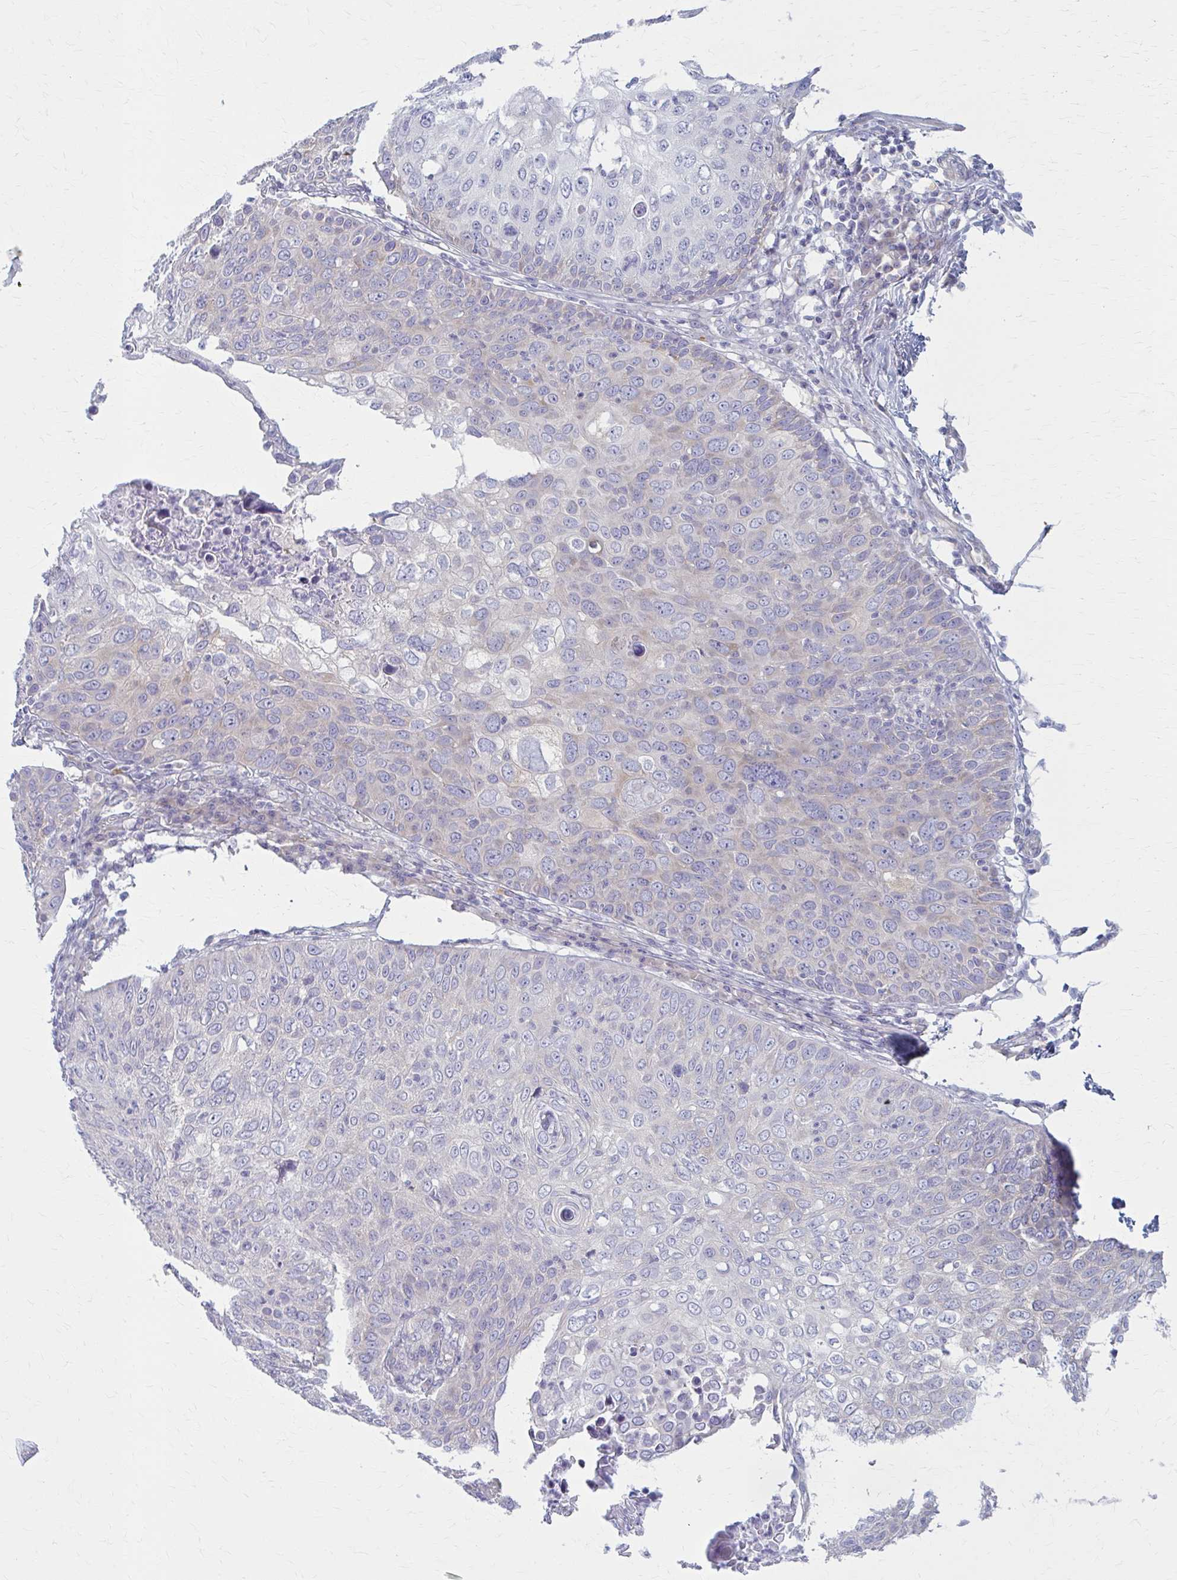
{"staining": {"intensity": "negative", "quantity": "none", "location": "none"}, "tissue": "skin cancer", "cell_type": "Tumor cells", "image_type": "cancer", "snomed": [{"axis": "morphology", "description": "Squamous cell carcinoma, NOS"}, {"axis": "topography", "description": "Skin"}], "caption": "The immunohistochemistry (IHC) histopathology image has no significant staining in tumor cells of squamous cell carcinoma (skin) tissue.", "gene": "PRKRA", "patient": {"sex": "male", "age": 87}}